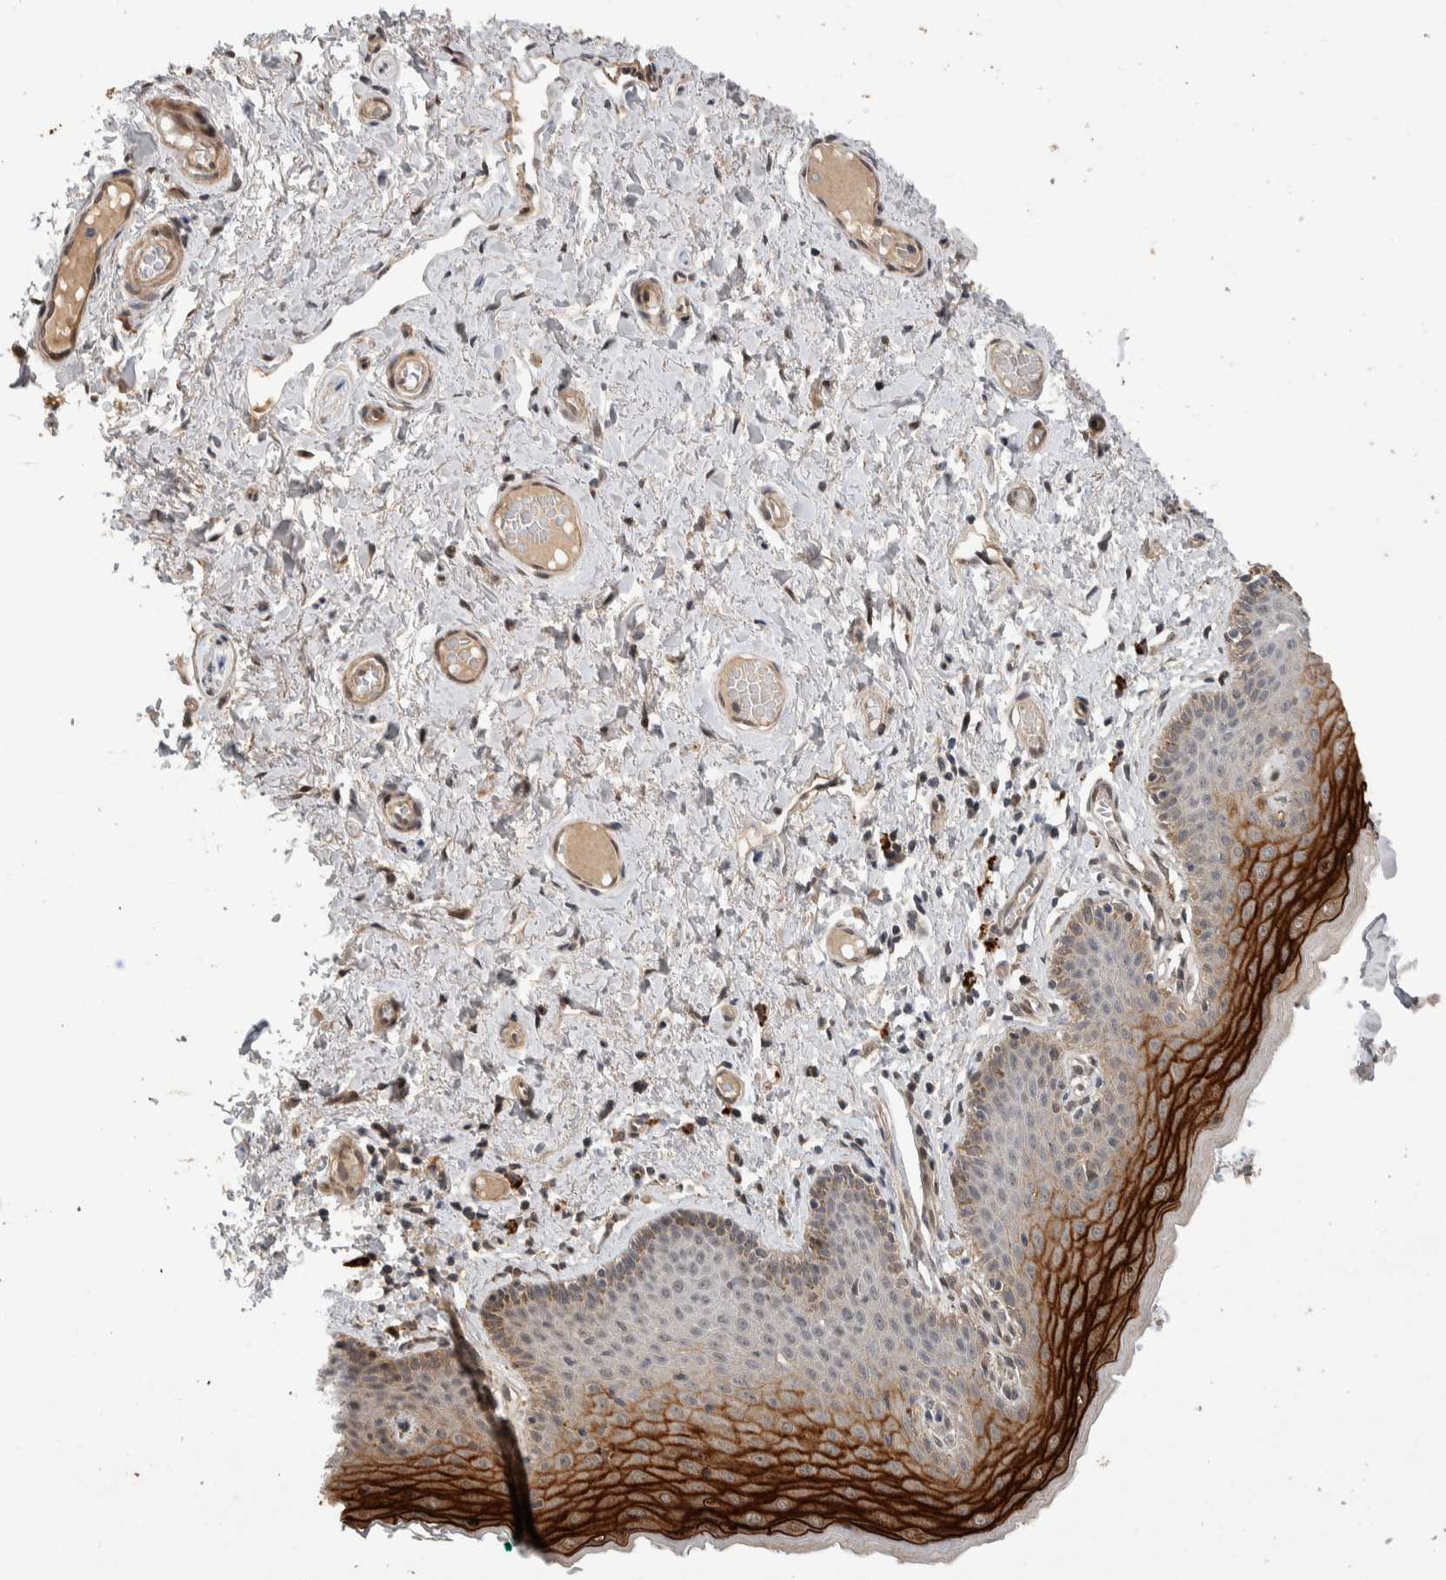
{"staining": {"intensity": "strong", "quantity": "25%-75%", "location": "cytoplasmic/membranous,nuclear"}, "tissue": "skin", "cell_type": "Epidermal cells", "image_type": "normal", "snomed": [{"axis": "morphology", "description": "Normal tissue, NOS"}, {"axis": "topography", "description": "Vulva"}], "caption": "Skin stained with DAB (3,3'-diaminobenzidine) immunohistochemistry (IHC) shows high levels of strong cytoplasmic/membranous,nuclear positivity in about 25%-75% of epidermal cells.", "gene": "CYSRT1", "patient": {"sex": "female", "age": 66}}